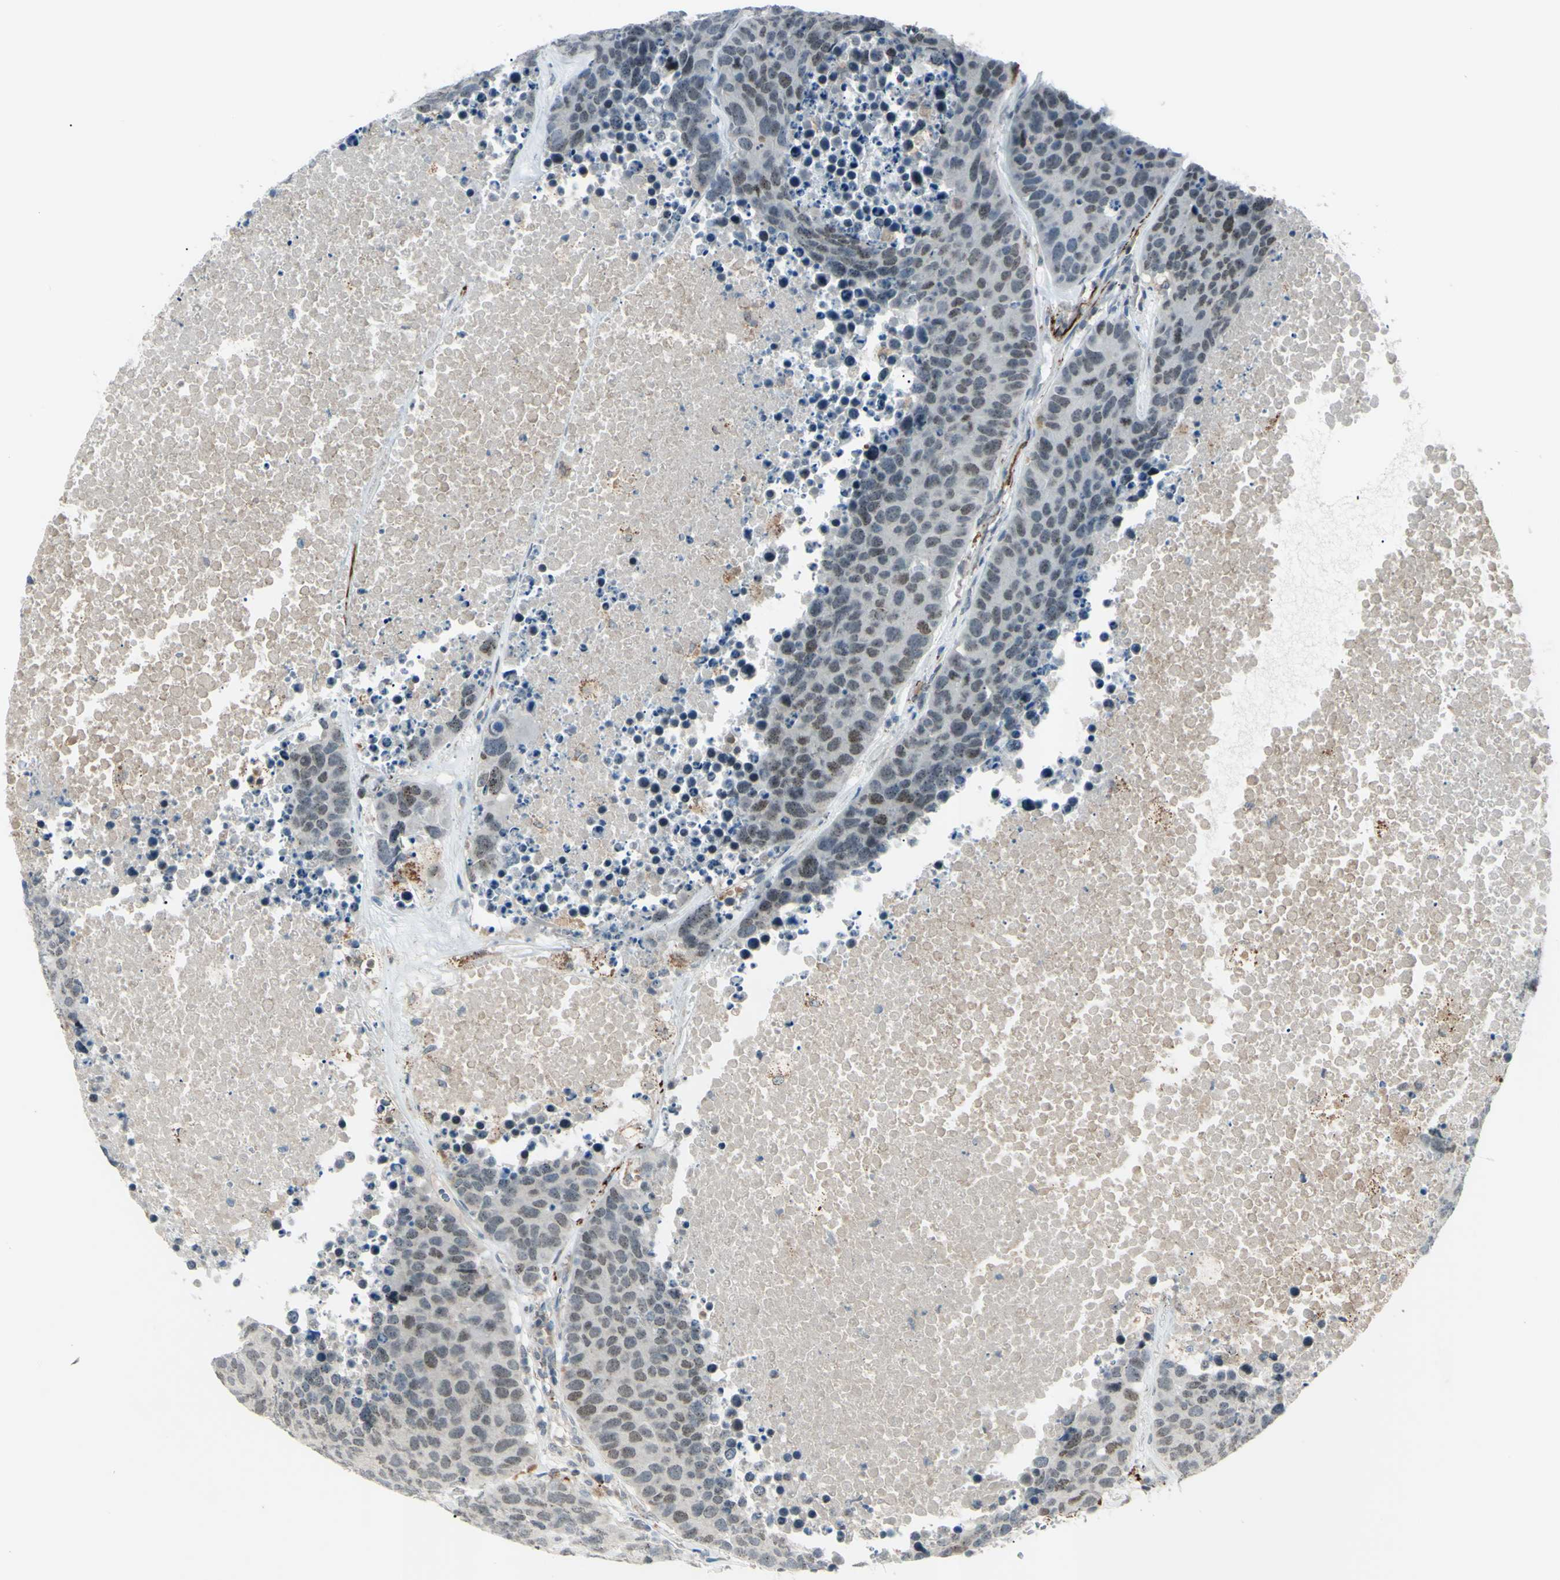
{"staining": {"intensity": "weak", "quantity": "<25%", "location": "nuclear"}, "tissue": "carcinoid", "cell_type": "Tumor cells", "image_type": "cancer", "snomed": [{"axis": "morphology", "description": "Carcinoid, malignant, NOS"}, {"axis": "topography", "description": "Lung"}], "caption": "DAB immunohistochemical staining of human carcinoid displays no significant positivity in tumor cells.", "gene": "FGFR2", "patient": {"sex": "male", "age": 60}}